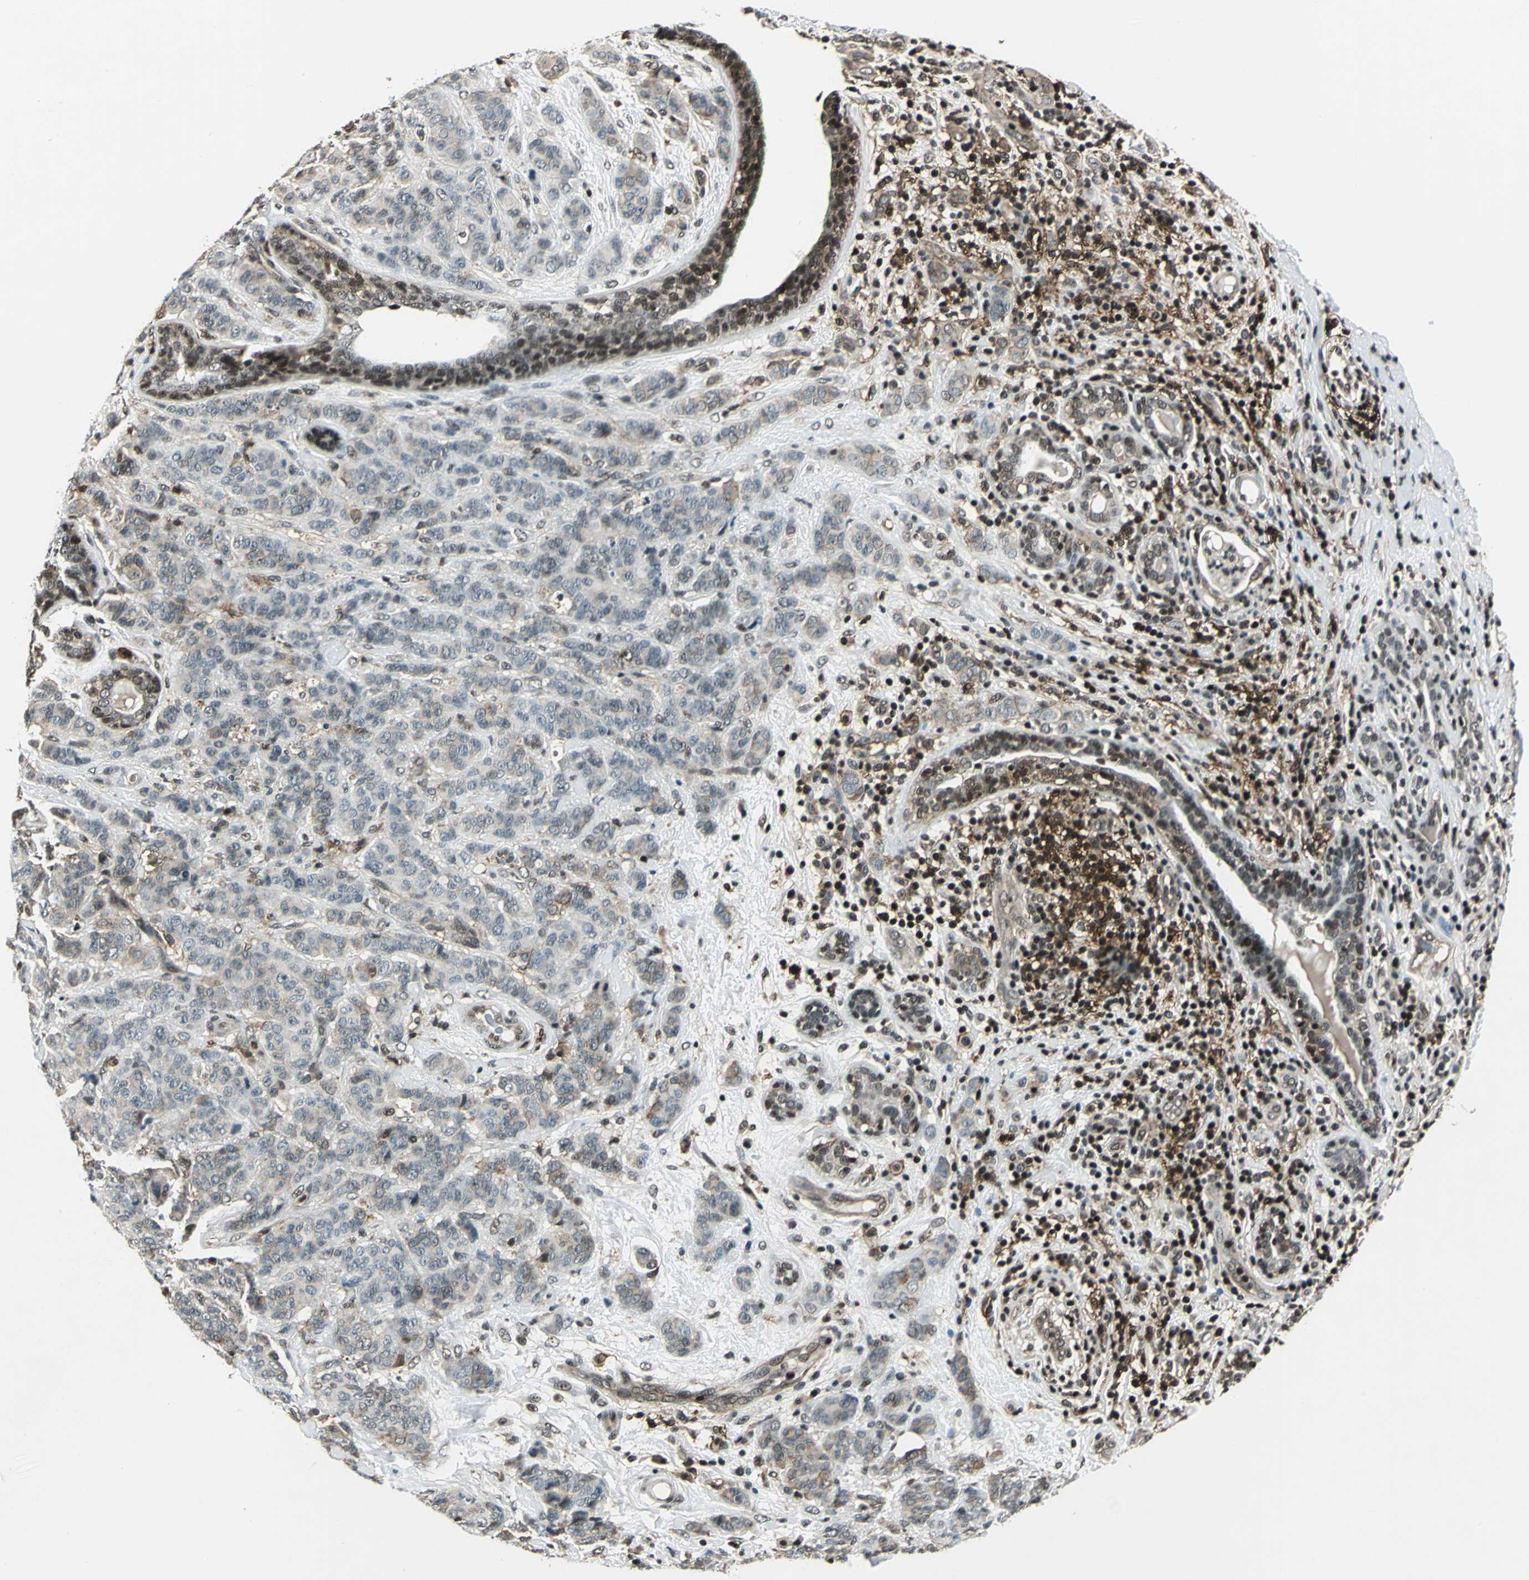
{"staining": {"intensity": "weak", "quantity": "<25%", "location": "cytoplasmic/membranous"}, "tissue": "breast cancer", "cell_type": "Tumor cells", "image_type": "cancer", "snomed": [{"axis": "morphology", "description": "Duct carcinoma"}, {"axis": "topography", "description": "Breast"}], "caption": "The IHC micrograph has no significant positivity in tumor cells of intraductal carcinoma (breast) tissue.", "gene": "NR2C2", "patient": {"sex": "female", "age": 40}}